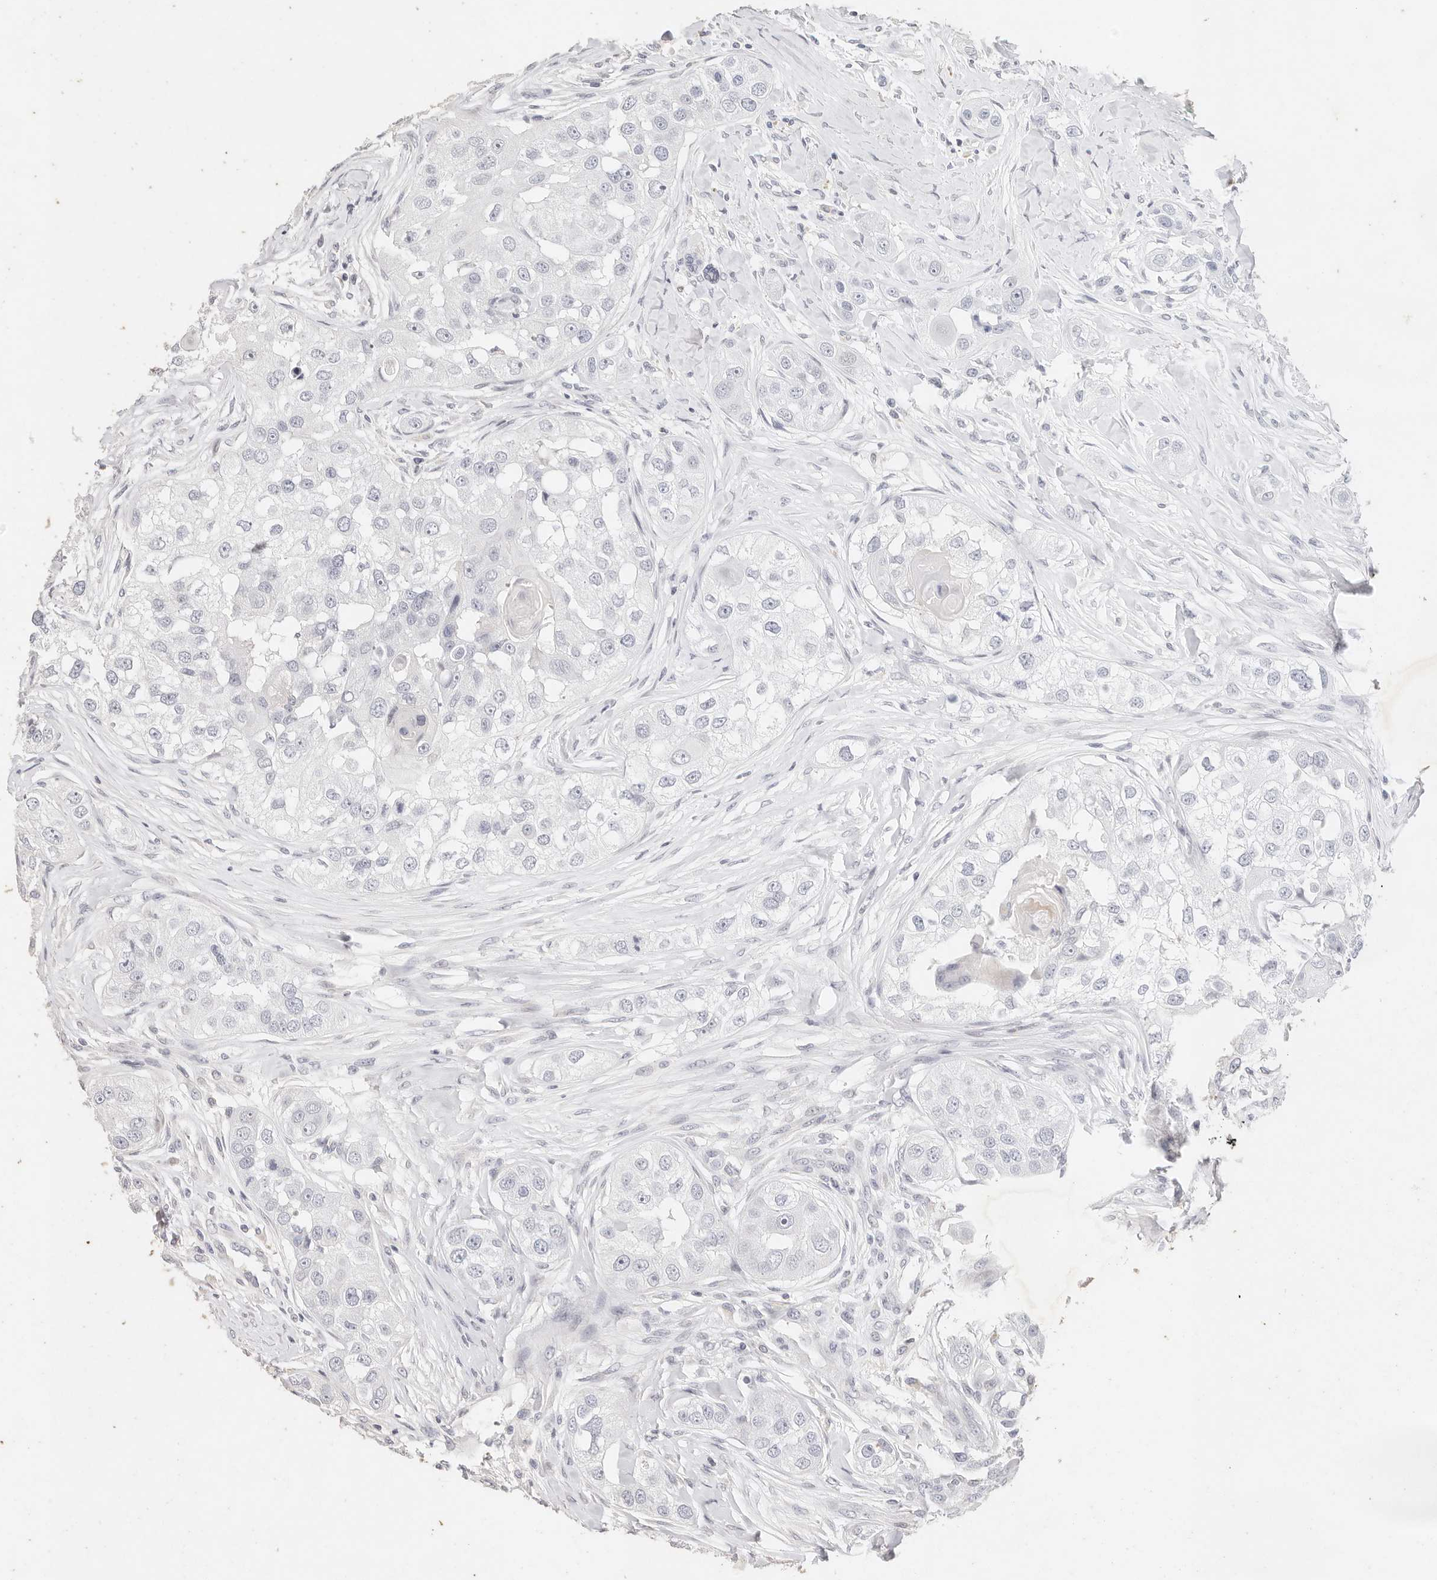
{"staining": {"intensity": "negative", "quantity": "none", "location": "none"}, "tissue": "head and neck cancer", "cell_type": "Tumor cells", "image_type": "cancer", "snomed": [{"axis": "morphology", "description": "Normal tissue, NOS"}, {"axis": "morphology", "description": "Squamous cell carcinoma, NOS"}, {"axis": "topography", "description": "Skeletal muscle"}, {"axis": "topography", "description": "Head-Neck"}], "caption": "High power microscopy photomicrograph of an immunohistochemistry micrograph of head and neck cancer (squamous cell carcinoma), revealing no significant expression in tumor cells. Nuclei are stained in blue.", "gene": "KIF9", "patient": {"sex": "male", "age": 51}}